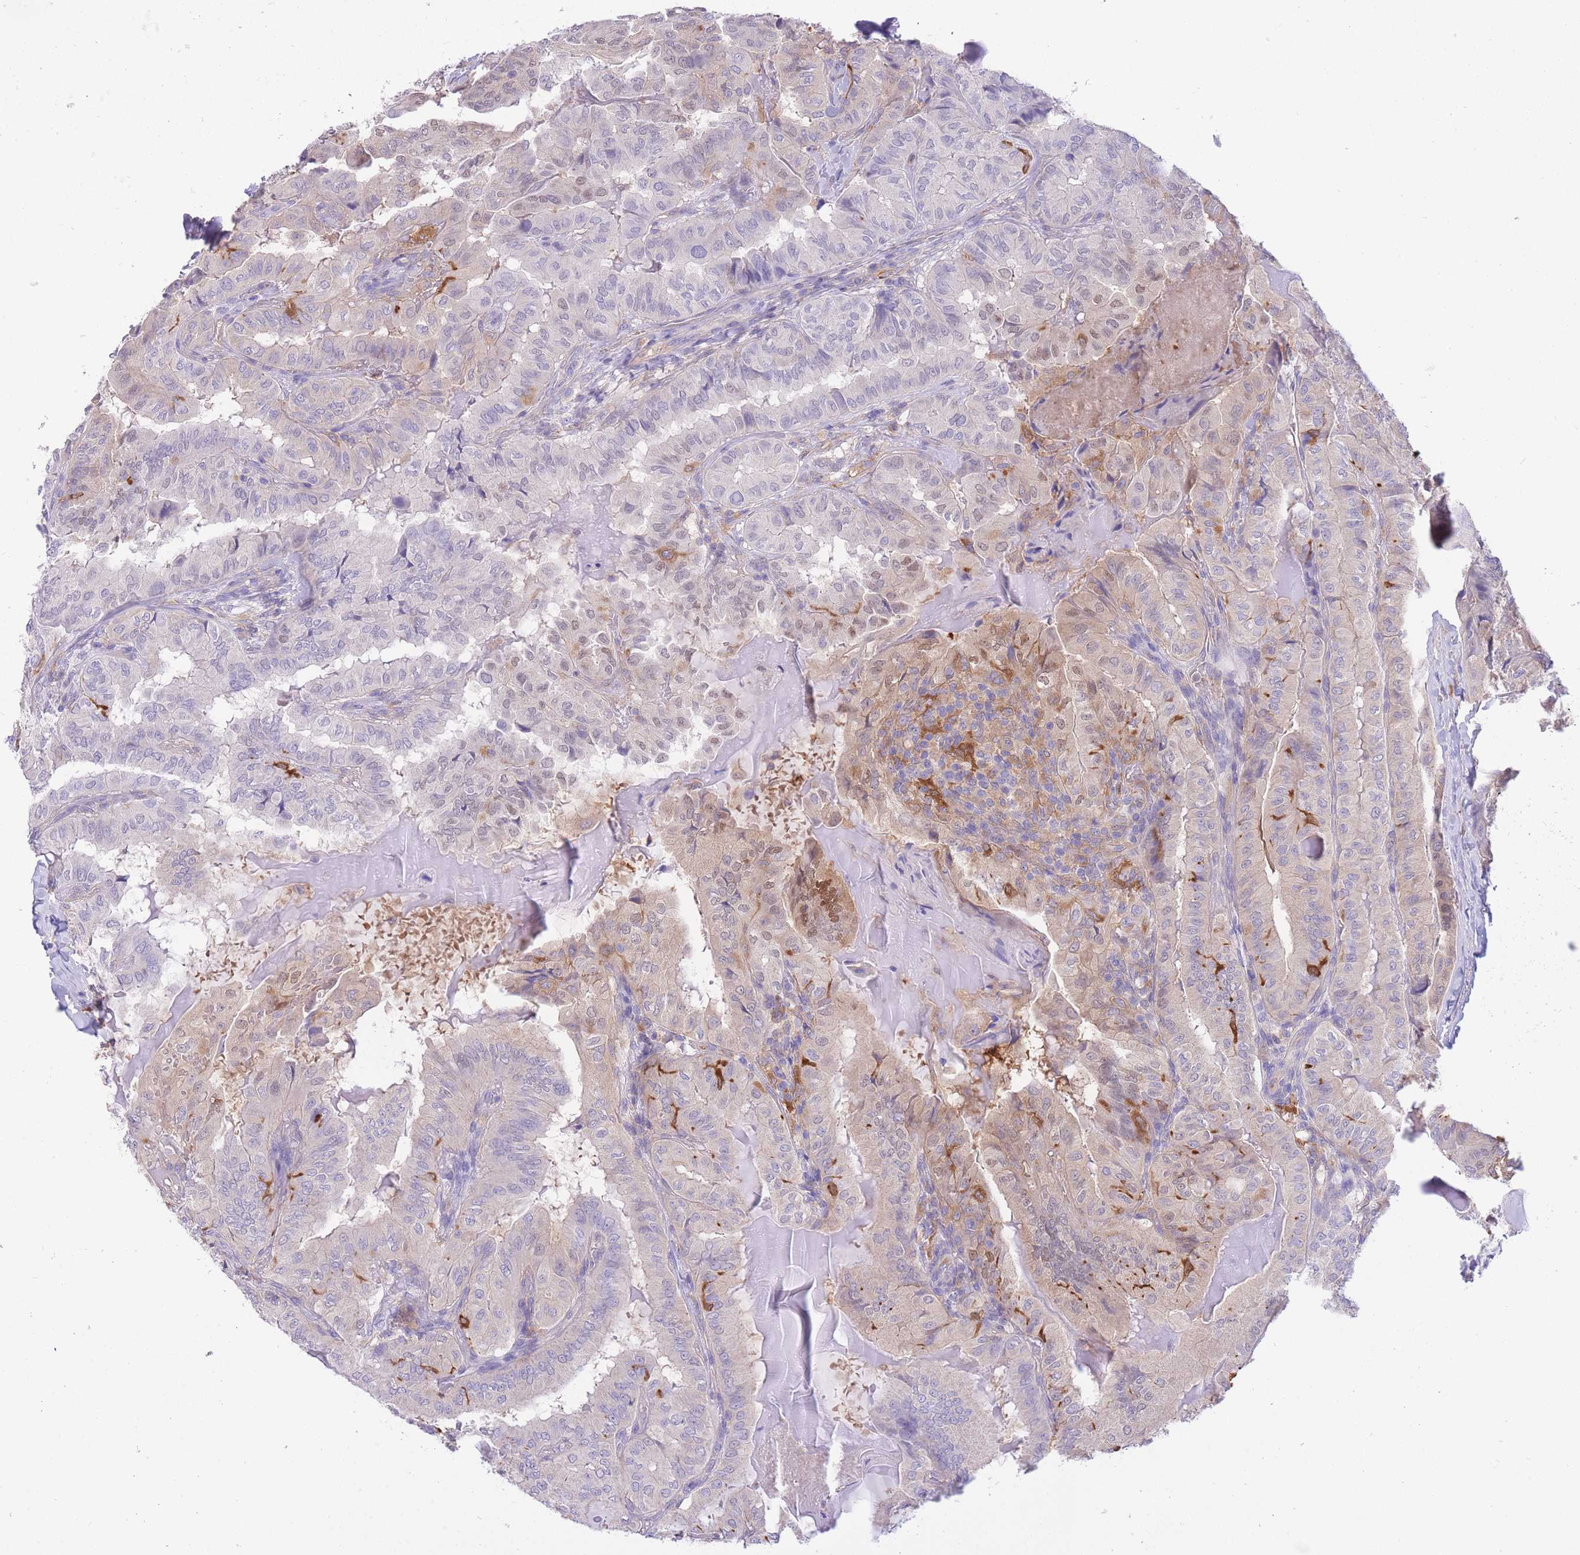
{"staining": {"intensity": "weak", "quantity": "<25%", "location": "nuclear"}, "tissue": "thyroid cancer", "cell_type": "Tumor cells", "image_type": "cancer", "snomed": [{"axis": "morphology", "description": "Papillary adenocarcinoma, NOS"}, {"axis": "topography", "description": "Thyroid gland"}], "caption": "A high-resolution image shows IHC staining of thyroid cancer, which exhibits no significant staining in tumor cells.", "gene": "NAMPT", "patient": {"sex": "female", "age": 68}}